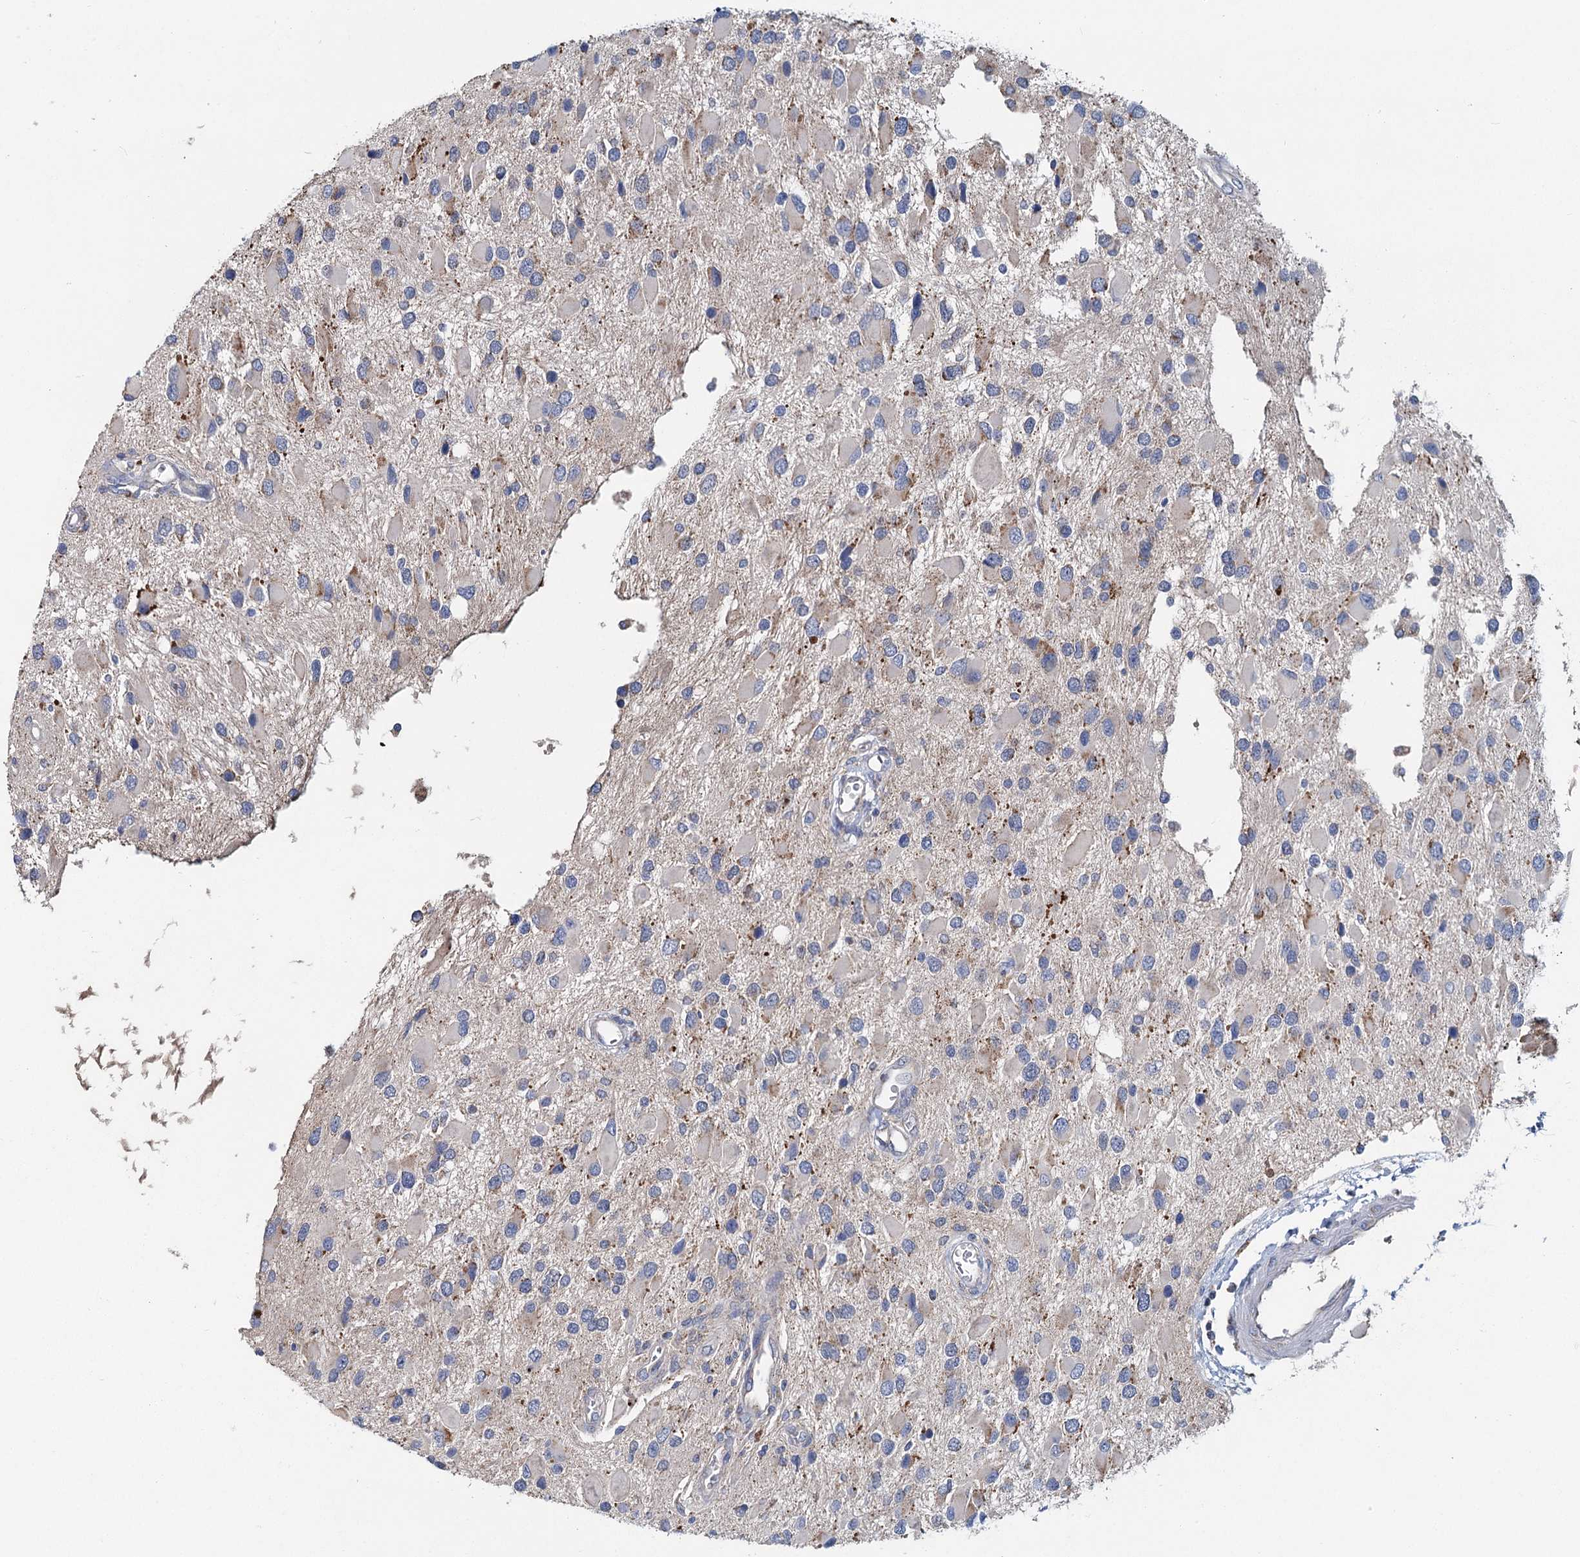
{"staining": {"intensity": "negative", "quantity": "none", "location": "none"}, "tissue": "glioma", "cell_type": "Tumor cells", "image_type": "cancer", "snomed": [{"axis": "morphology", "description": "Glioma, malignant, High grade"}, {"axis": "topography", "description": "Brain"}], "caption": "Immunohistochemistry (IHC) photomicrograph of human malignant glioma (high-grade) stained for a protein (brown), which reveals no staining in tumor cells.", "gene": "ANKRD16", "patient": {"sex": "male", "age": 53}}